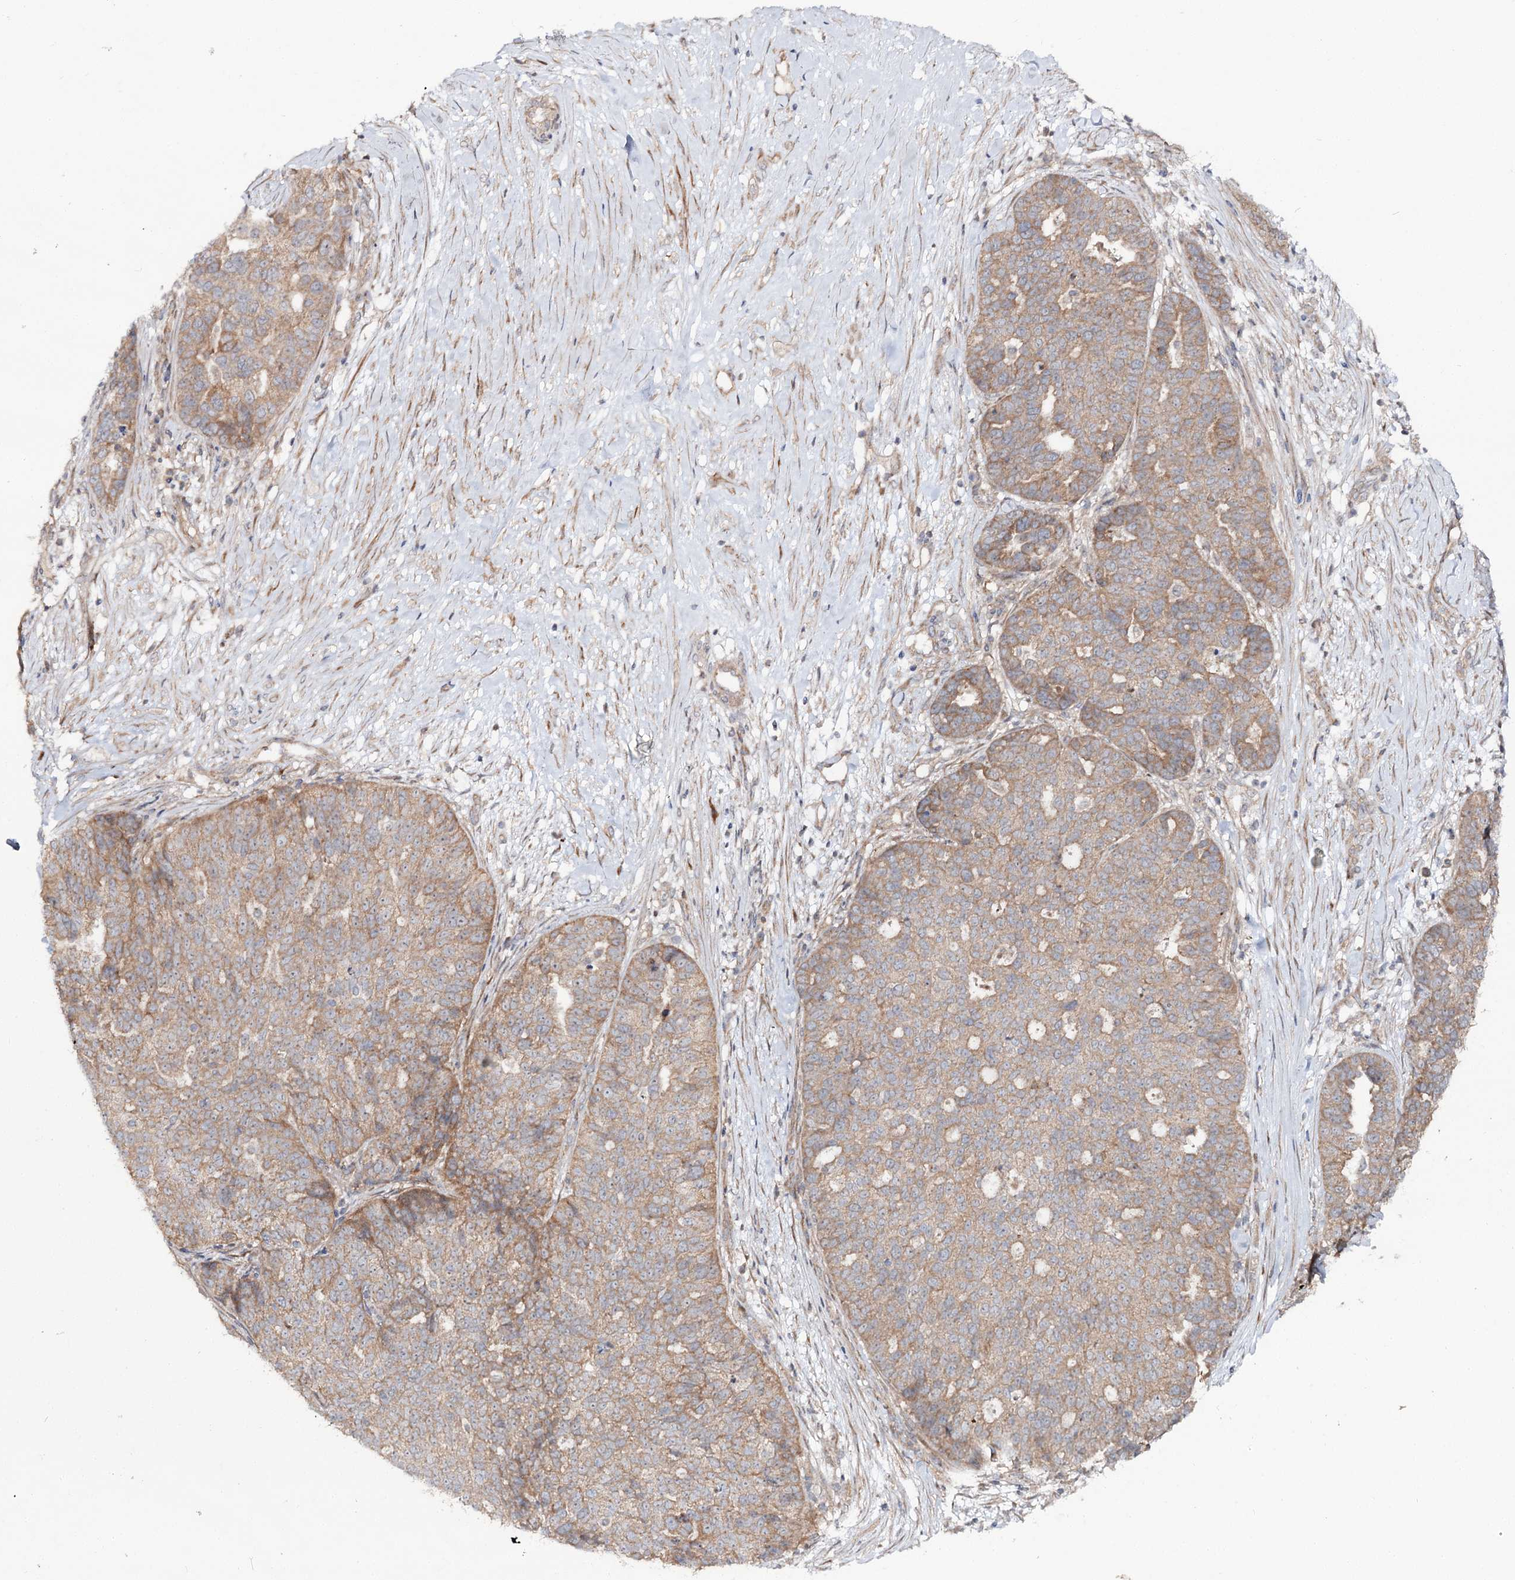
{"staining": {"intensity": "moderate", "quantity": ">75%", "location": "cytoplasmic/membranous"}, "tissue": "ovarian cancer", "cell_type": "Tumor cells", "image_type": "cancer", "snomed": [{"axis": "morphology", "description": "Cystadenocarcinoma, serous, NOS"}, {"axis": "topography", "description": "Ovary"}], "caption": "A medium amount of moderate cytoplasmic/membranous expression is seen in about >75% of tumor cells in serous cystadenocarcinoma (ovarian) tissue.", "gene": "C11orf80", "patient": {"sex": "female", "age": 59}}